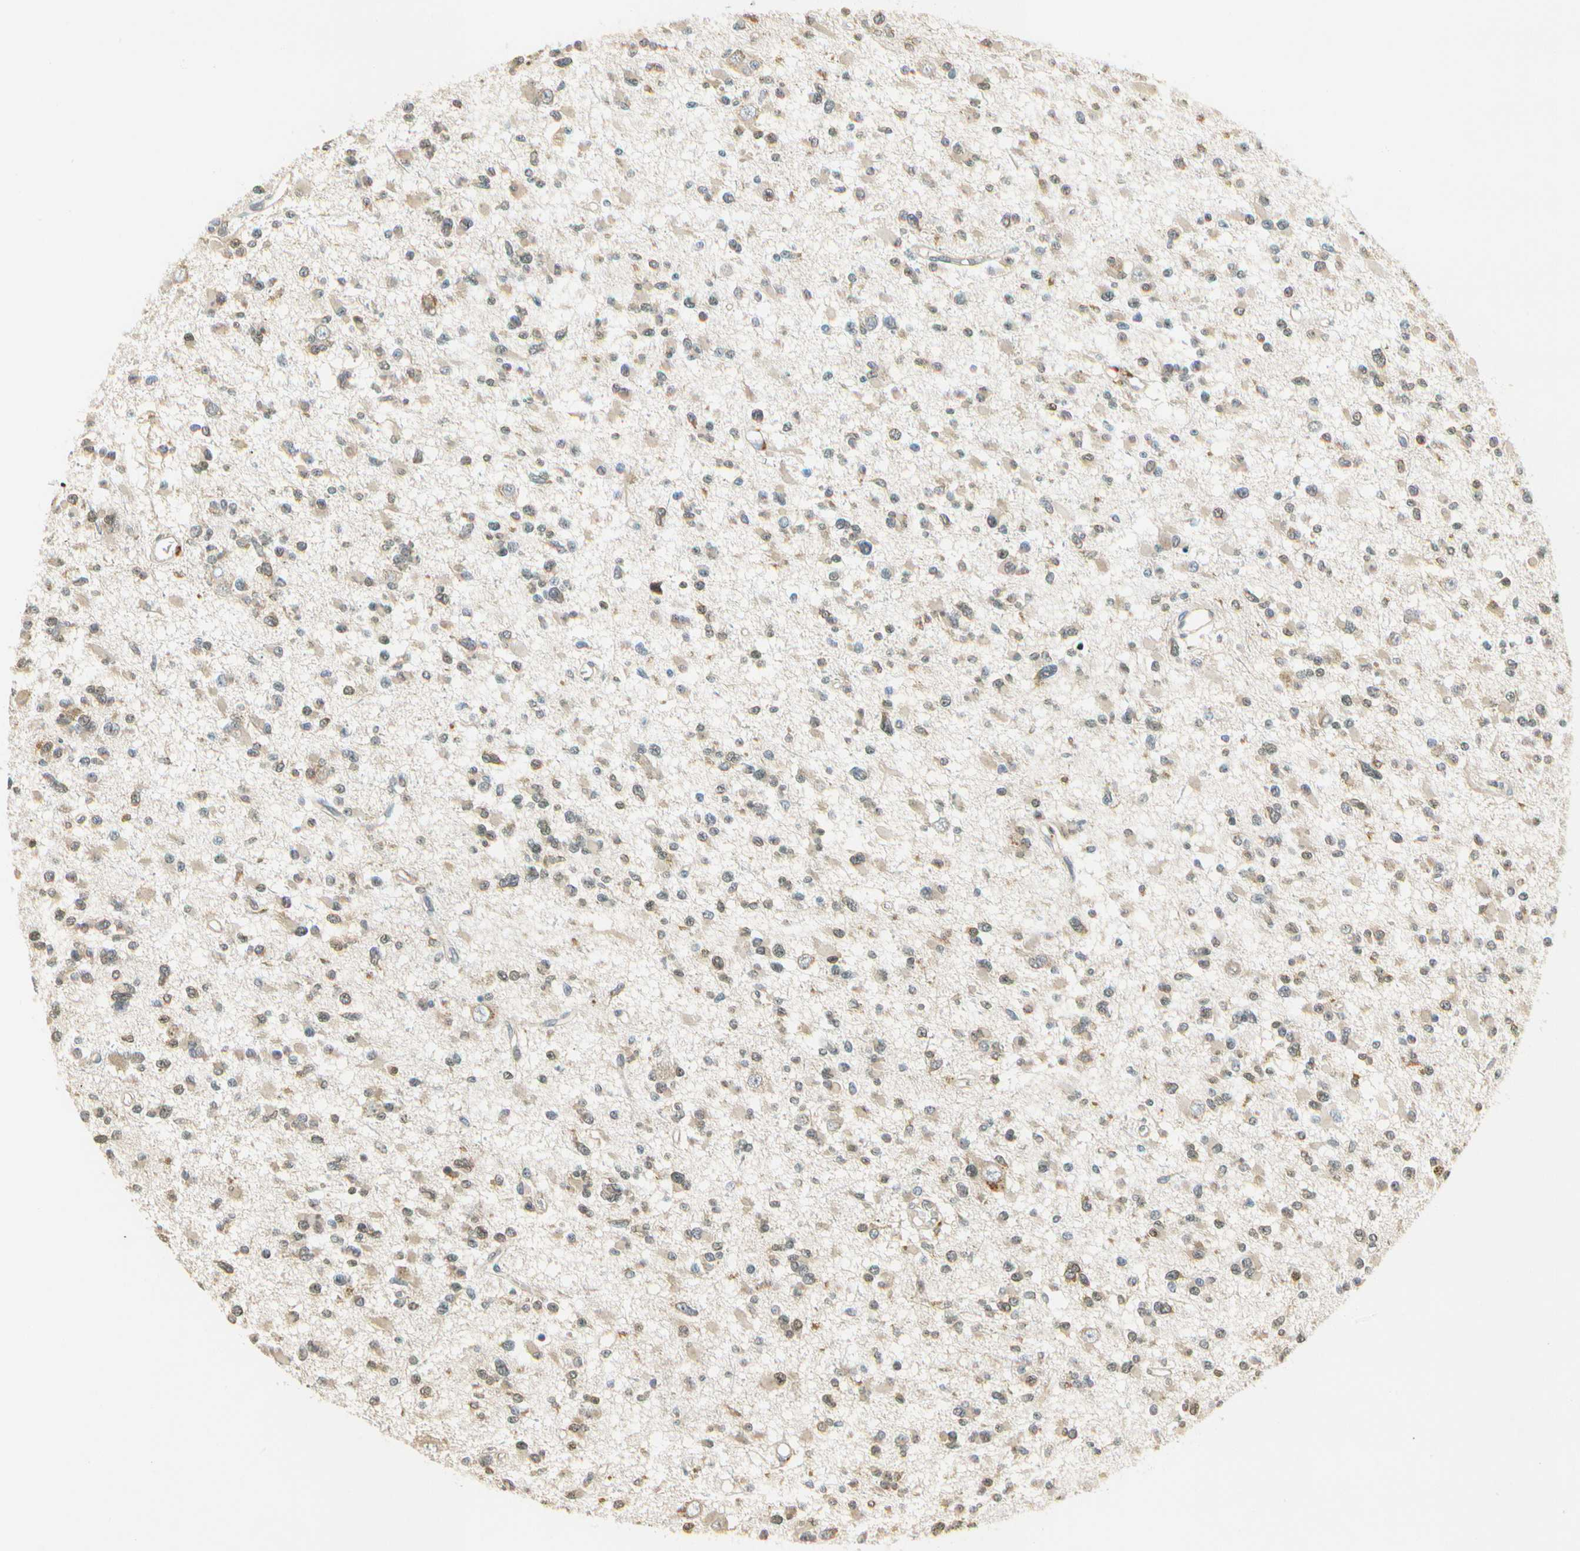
{"staining": {"intensity": "weak", "quantity": ">75%", "location": "cytoplasmic/membranous"}, "tissue": "glioma", "cell_type": "Tumor cells", "image_type": "cancer", "snomed": [{"axis": "morphology", "description": "Glioma, malignant, Low grade"}, {"axis": "topography", "description": "Brain"}], "caption": "The histopathology image reveals a brown stain indicating the presence of a protein in the cytoplasmic/membranous of tumor cells in glioma. Nuclei are stained in blue.", "gene": "EIF1AX", "patient": {"sex": "female", "age": 22}}